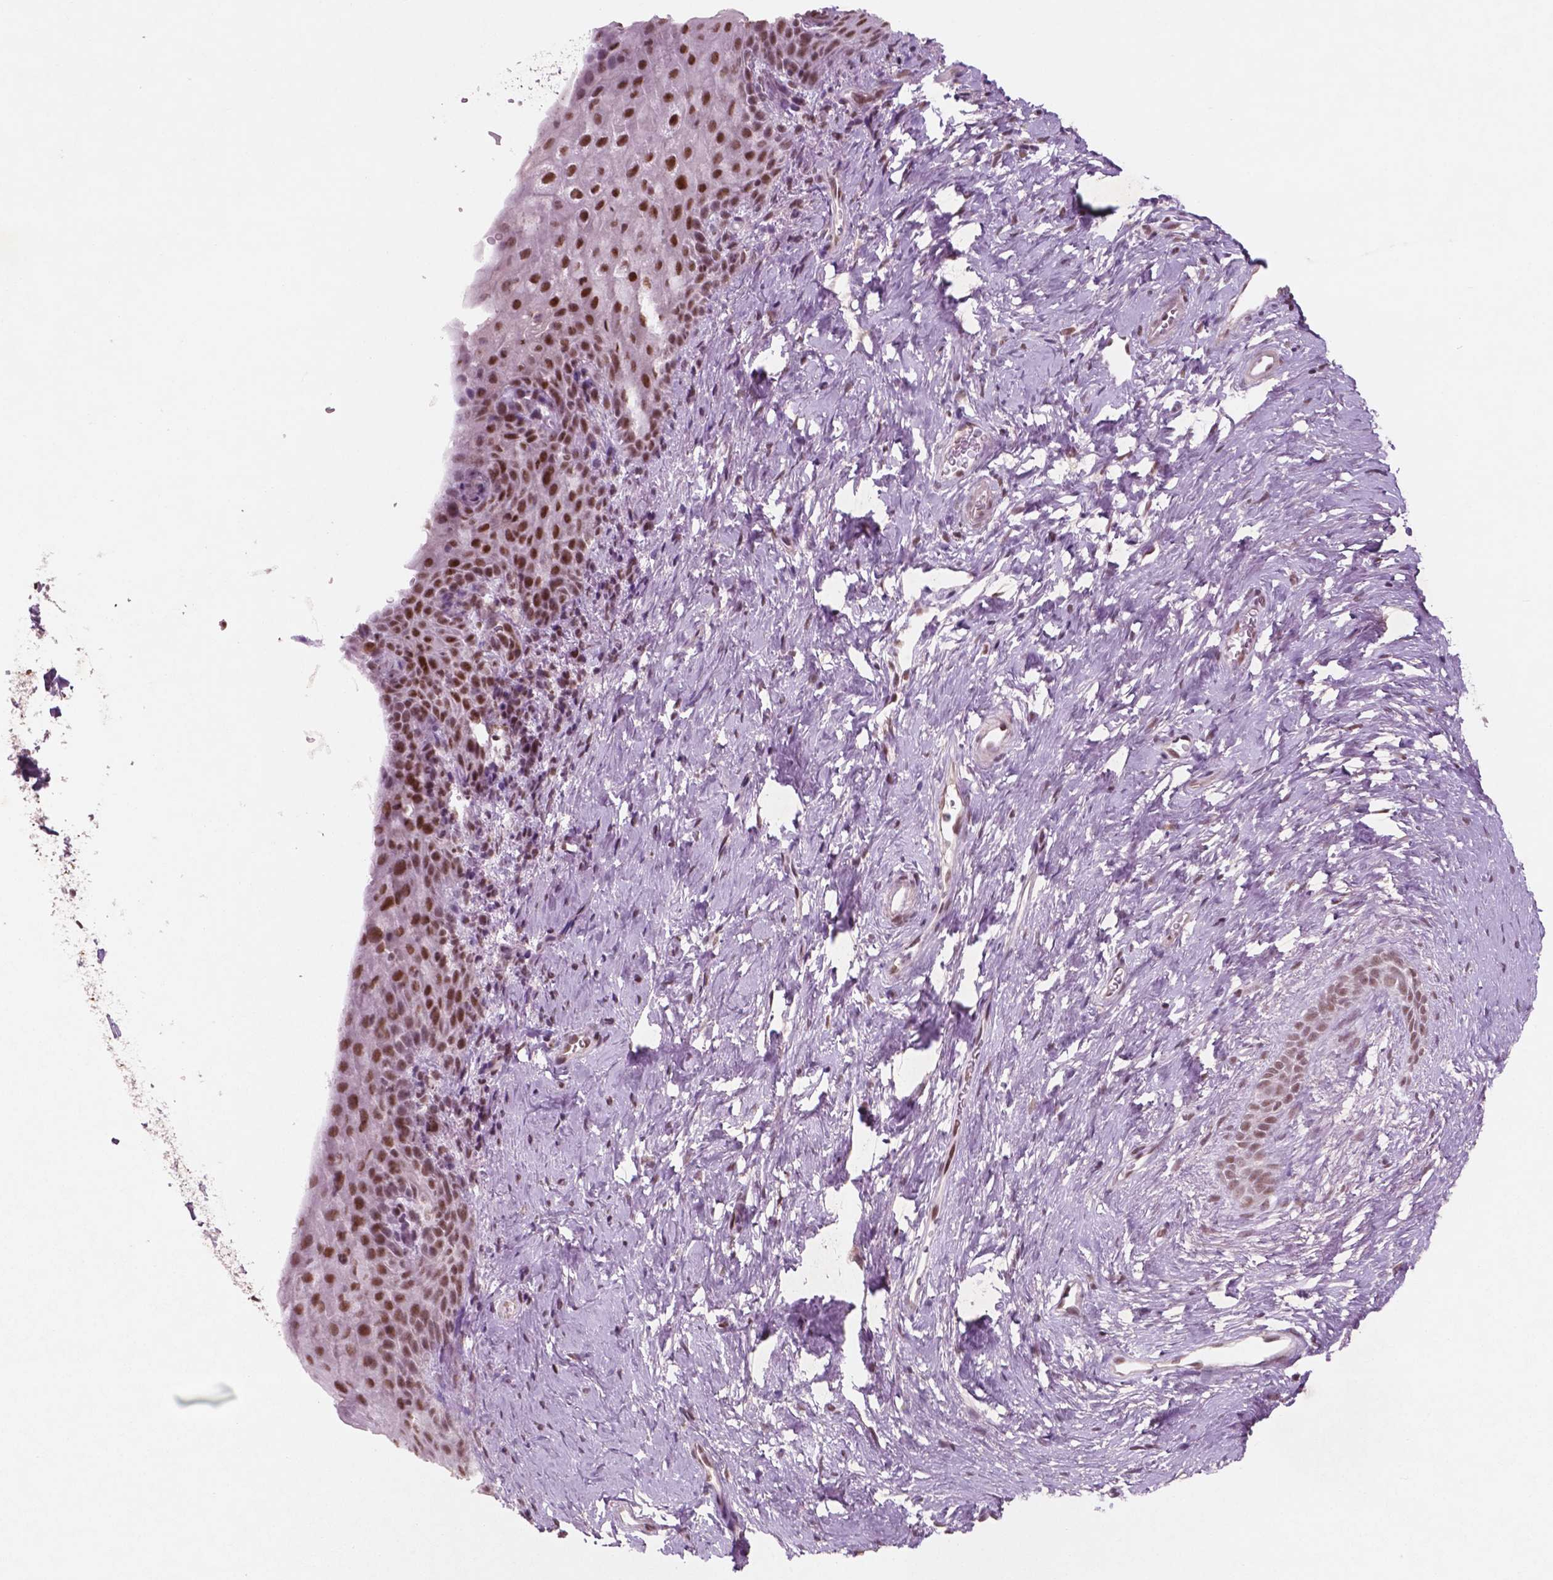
{"staining": {"intensity": "moderate", "quantity": ">75%", "location": "nuclear"}, "tissue": "skin", "cell_type": "Epidermal cells", "image_type": "normal", "snomed": [{"axis": "morphology", "description": "Normal tissue, NOS"}, {"axis": "topography", "description": "Anal"}], "caption": "Epidermal cells exhibit medium levels of moderate nuclear expression in approximately >75% of cells in unremarkable human skin.", "gene": "CTR9", "patient": {"sex": "female", "age": 46}}